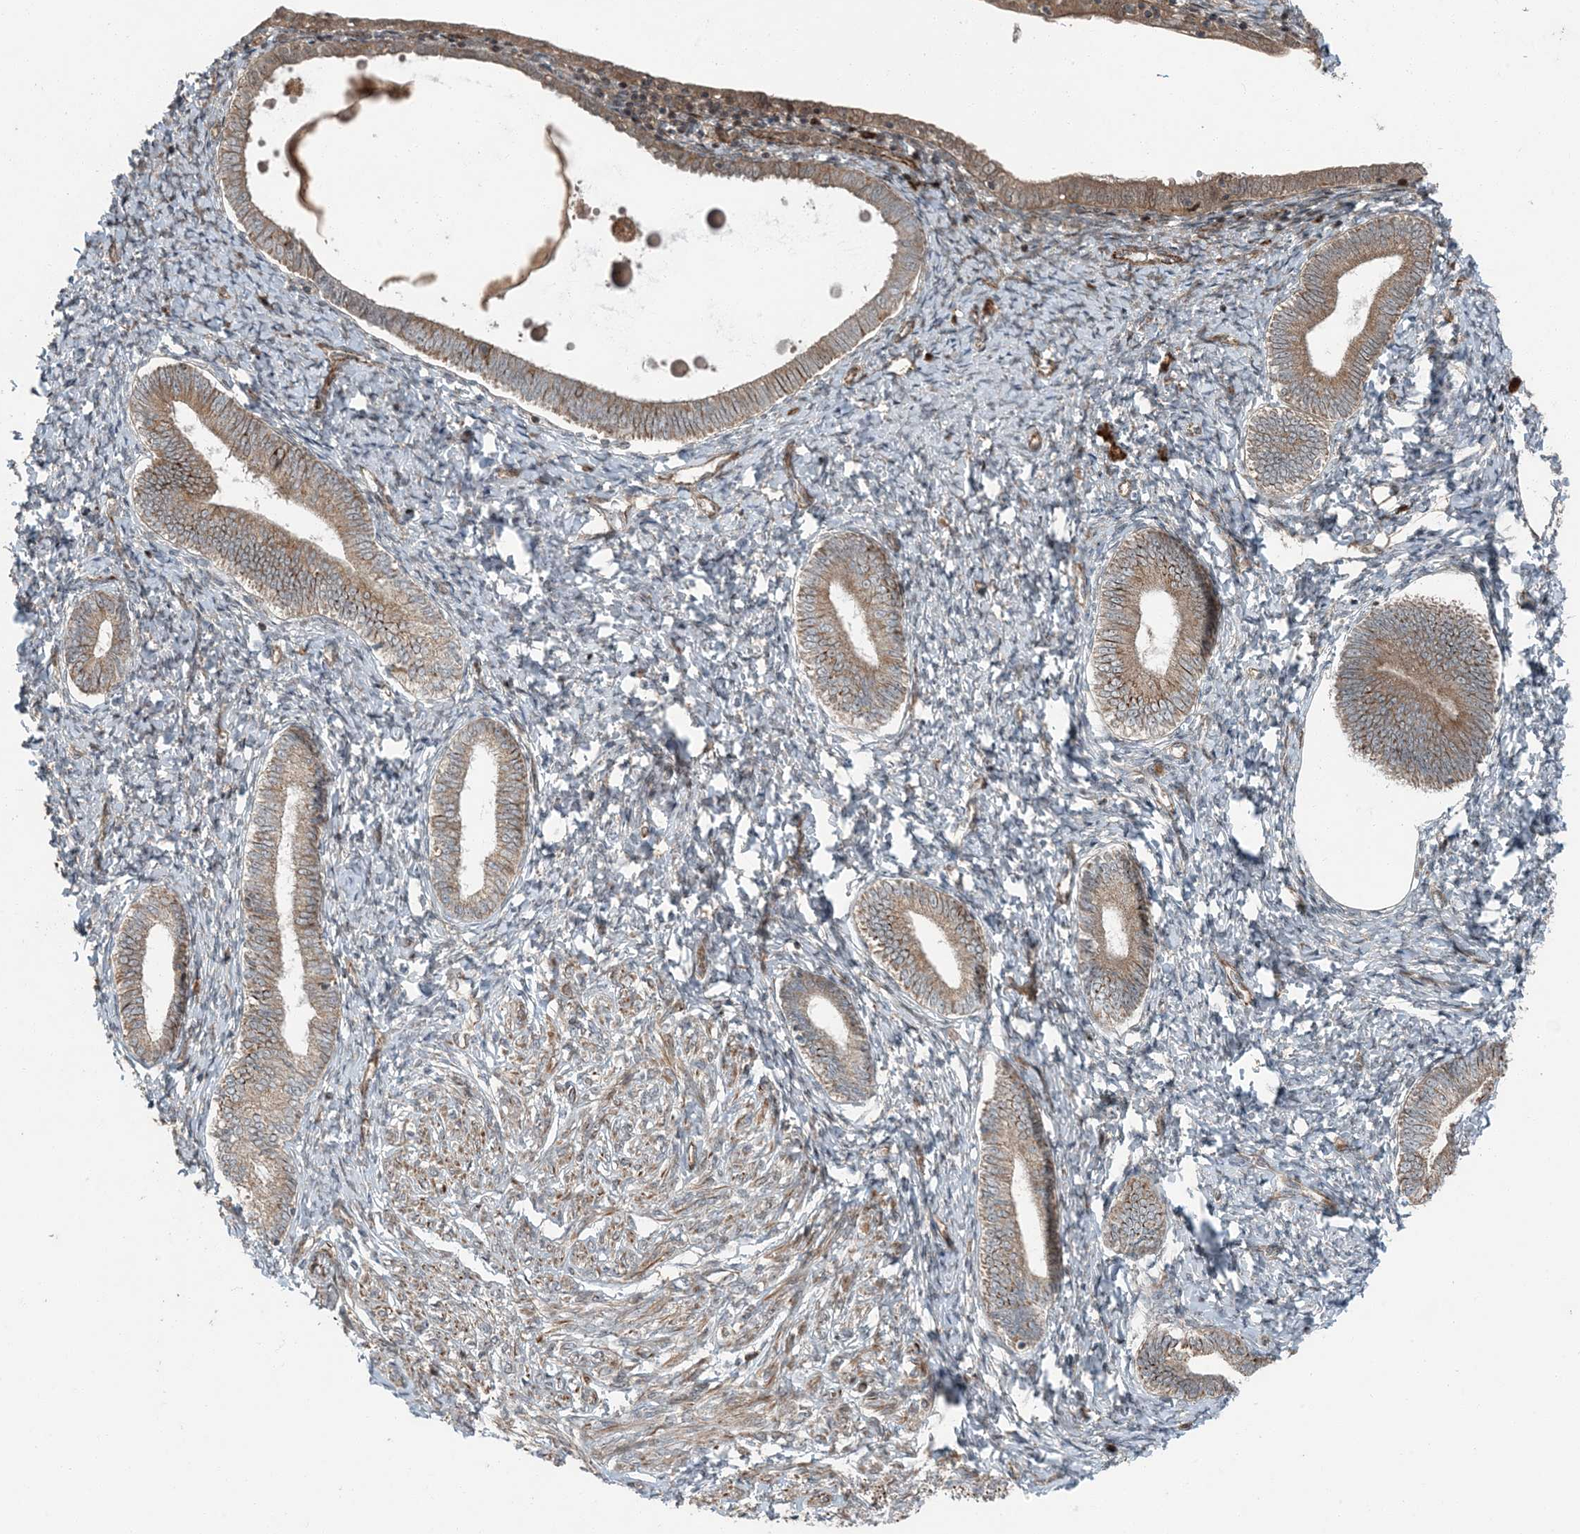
{"staining": {"intensity": "weak", "quantity": "25%-75%", "location": "cytoplasmic/membranous"}, "tissue": "endometrium", "cell_type": "Cells in endometrial stroma", "image_type": "normal", "snomed": [{"axis": "morphology", "description": "Normal tissue, NOS"}, {"axis": "topography", "description": "Endometrium"}], "caption": "Human endometrium stained for a protein (brown) exhibits weak cytoplasmic/membranous positive expression in approximately 25%-75% of cells in endometrial stroma.", "gene": "EDEM2", "patient": {"sex": "female", "age": 72}}